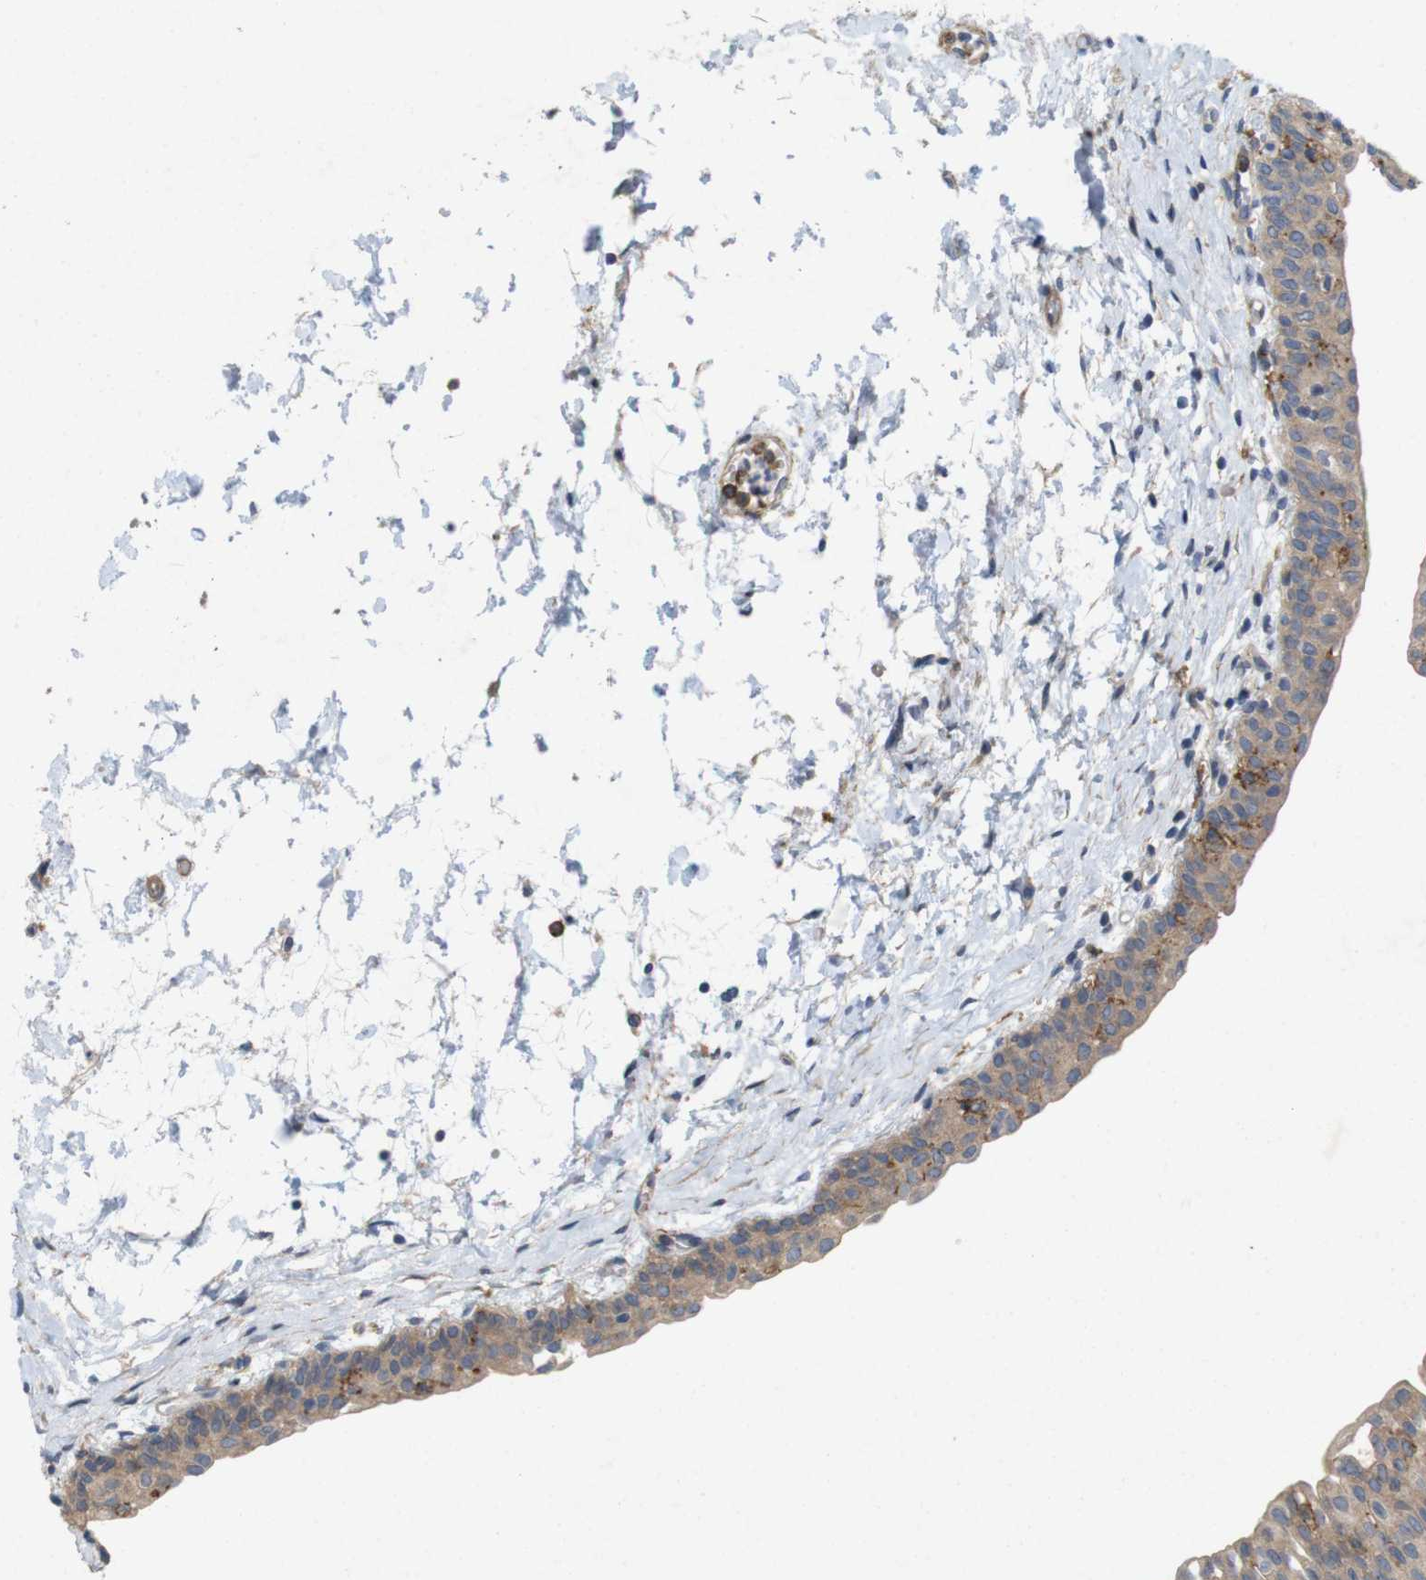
{"staining": {"intensity": "weak", "quantity": ">75%", "location": "cytoplasmic/membranous"}, "tissue": "urinary bladder", "cell_type": "Urothelial cells", "image_type": "normal", "snomed": [{"axis": "morphology", "description": "Normal tissue, NOS"}, {"axis": "topography", "description": "Urinary bladder"}], "caption": "Urinary bladder stained for a protein exhibits weak cytoplasmic/membranous positivity in urothelial cells. (Brightfield microscopy of DAB IHC at high magnification).", "gene": "SIGLEC8", "patient": {"sex": "male", "age": 55}}